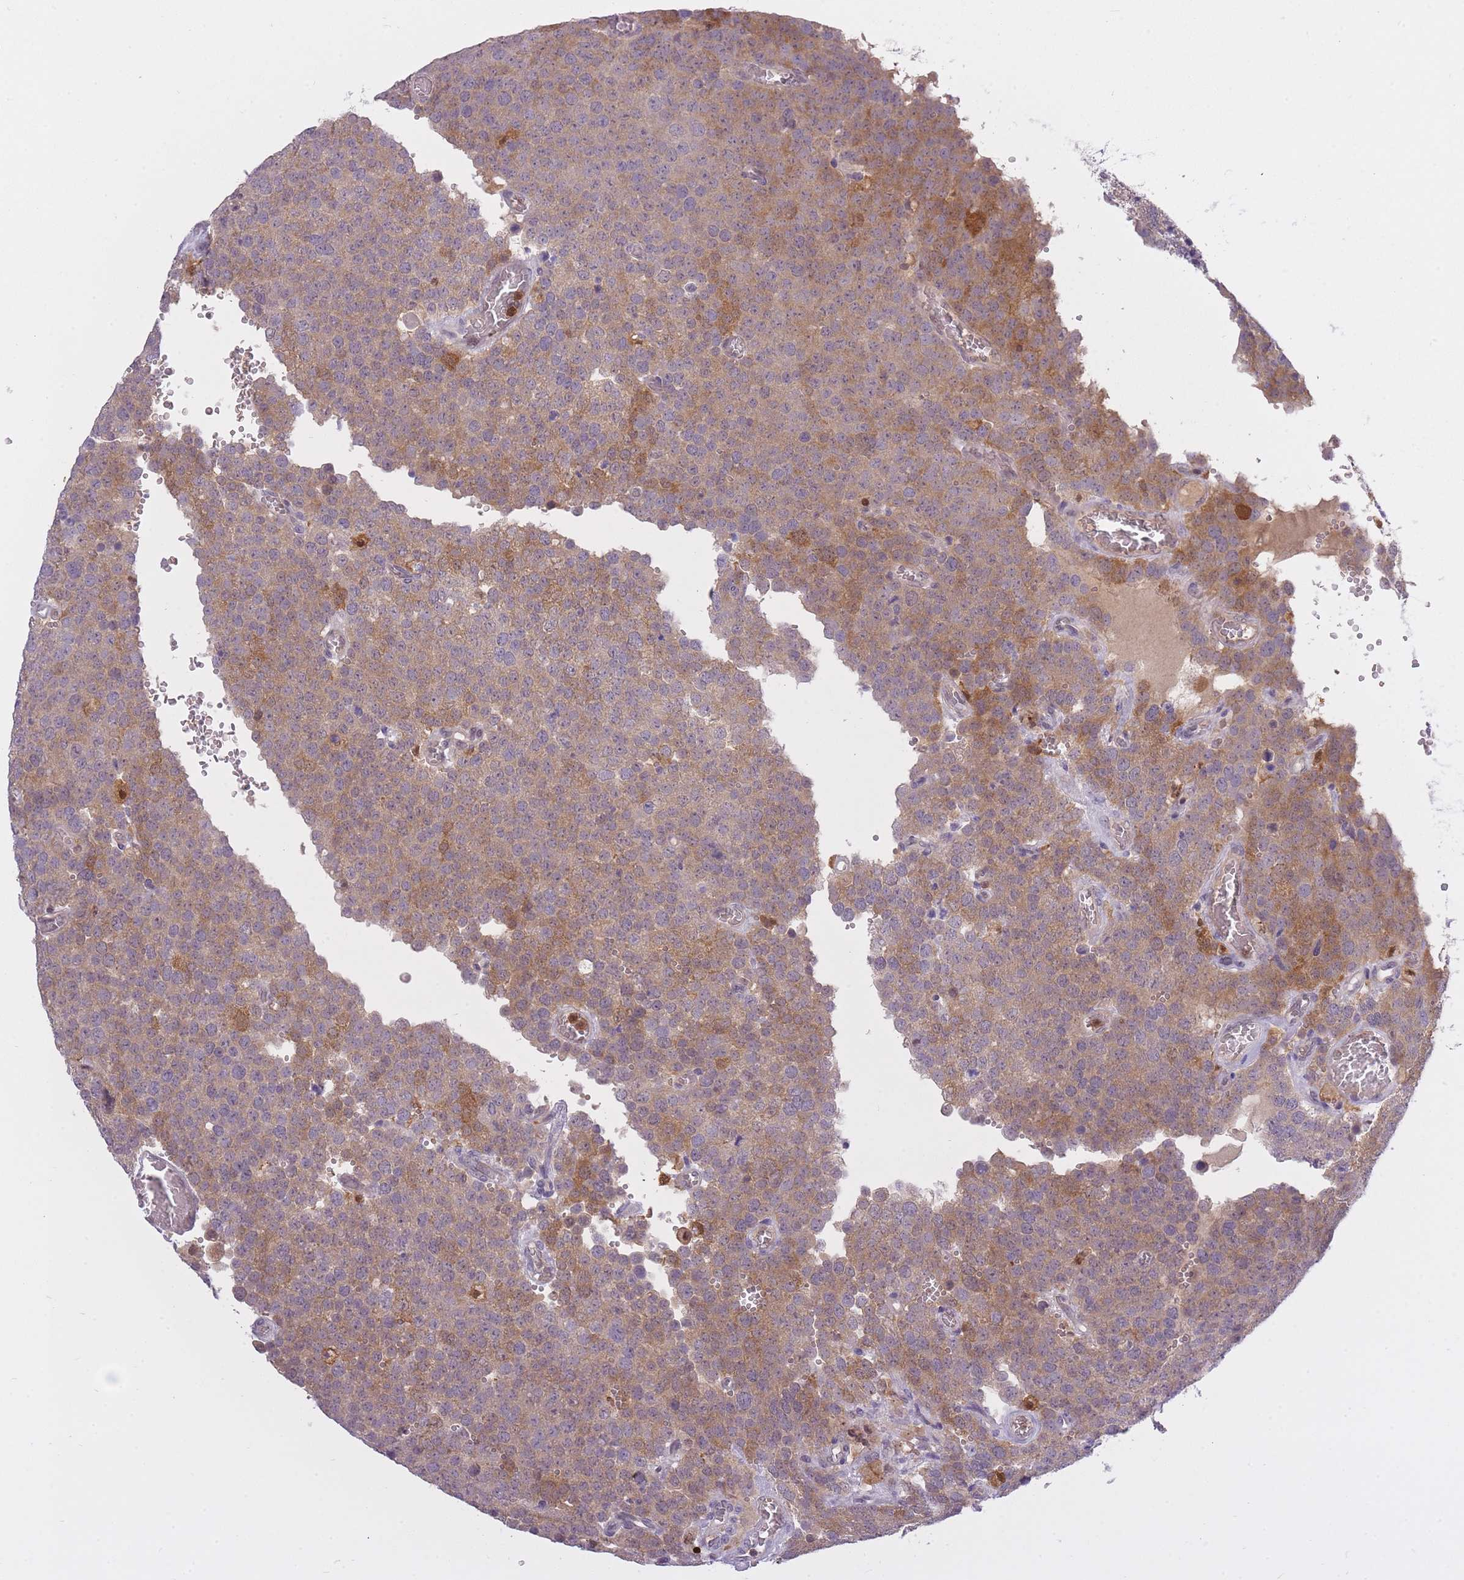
{"staining": {"intensity": "moderate", "quantity": "25%-75%", "location": "cytoplasmic/membranous,nuclear"}, "tissue": "testis cancer", "cell_type": "Tumor cells", "image_type": "cancer", "snomed": [{"axis": "morphology", "description": "Normal tissue, NOS"}, {"axis": "morphology", "description": "Seminoma, NOS"}, {"axis": "topography", "description": "Testis"}], "caption": "Human testis cancer stained for a protein (brown) exhibits moderate cytoplasmic/membranous and nuclear positive positivity in about 25%-75% of tumor cells.", "gene": "CXorf38", "patient": {"sex": "male", "age": 71}}